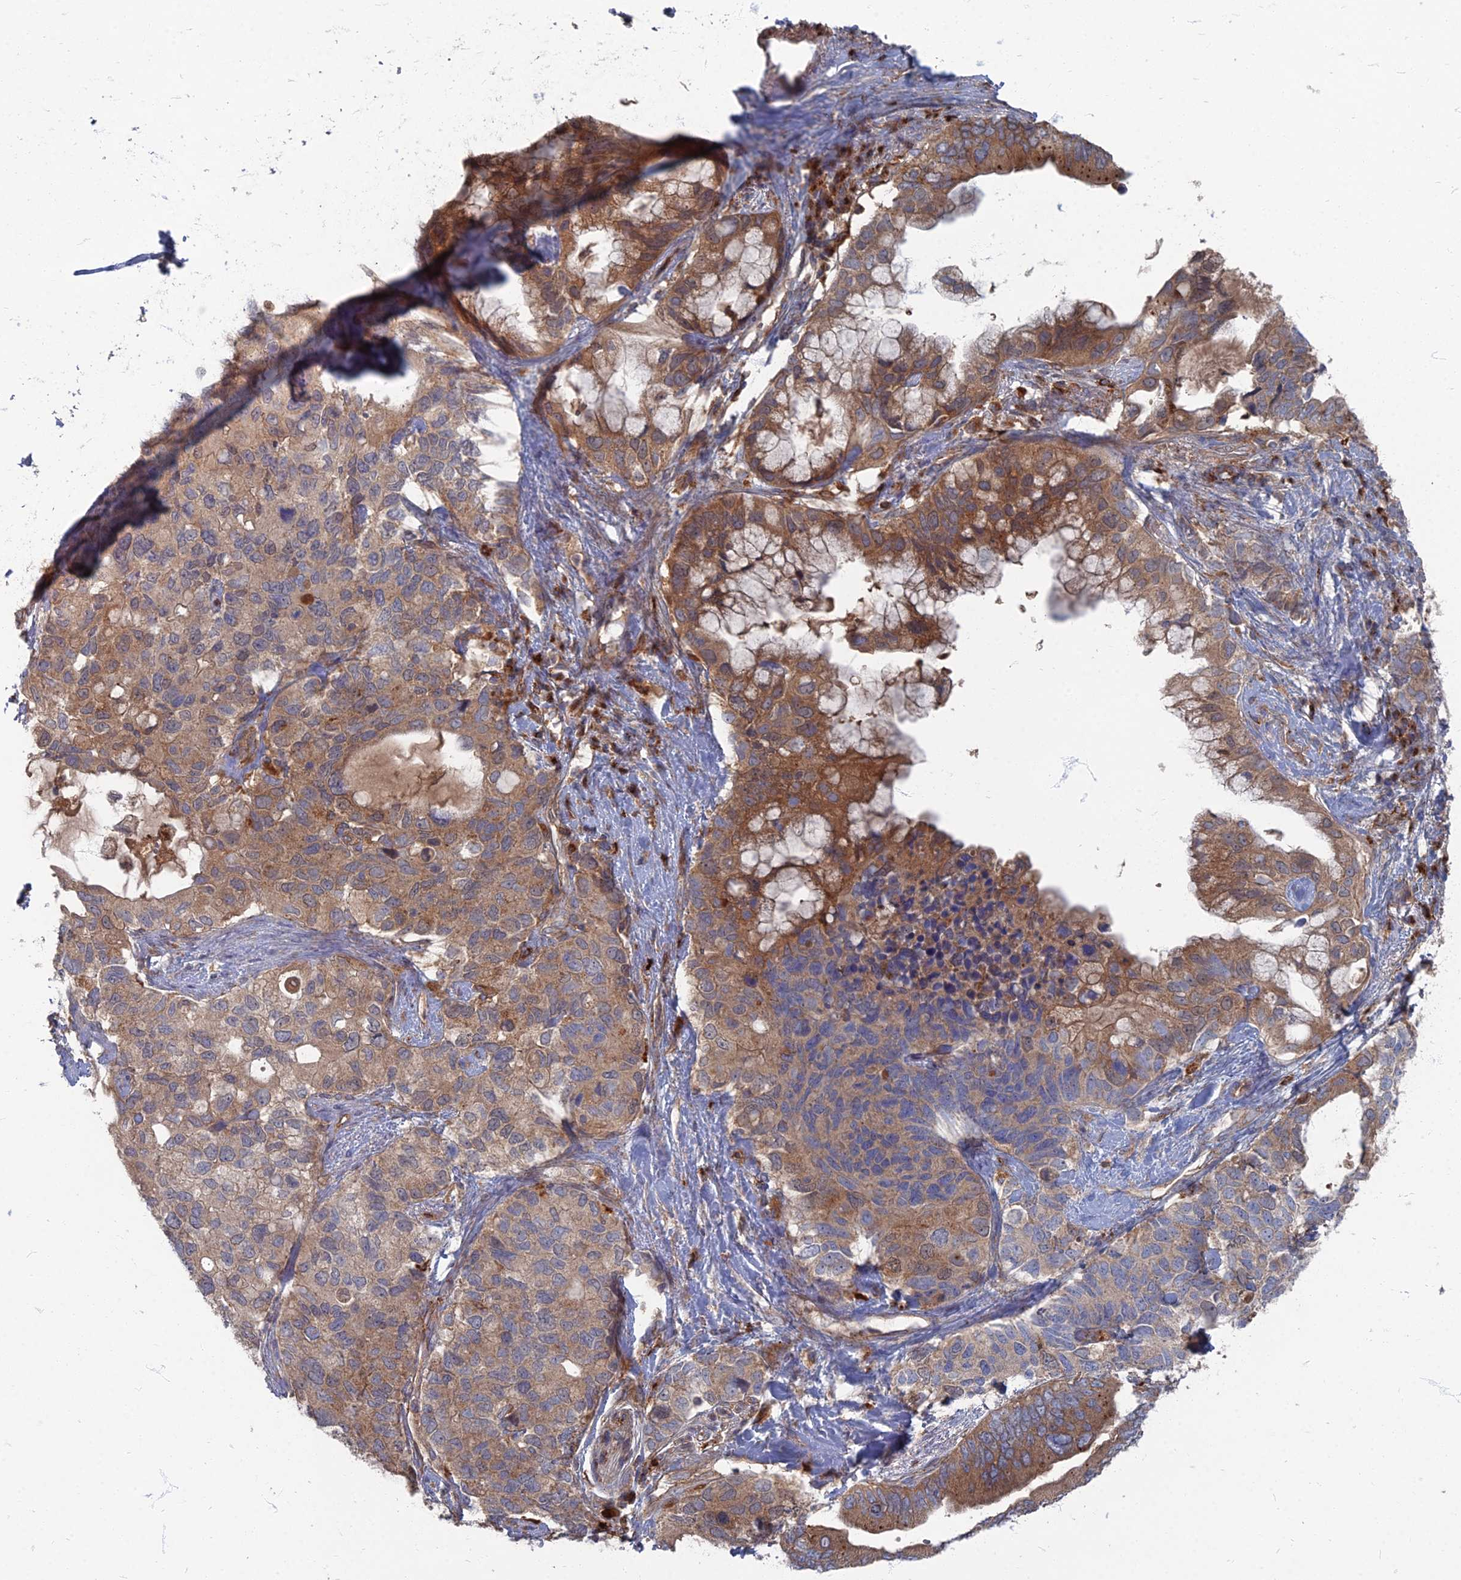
{"staining": {"intensity": "moderate", "quantity": ">75%", "location": "cytoplasmic/membranous"}, "tissue": "pancreatic cancer", "cell_type": "Tumor cells", "image_type": "cancer", "snomed": [{"axis": "morphology", "description": "Adenocarcinoma, NOS"}, {"axis": "topography", "description": "Pancreas"}], "caption": "Brown immunohistochemical staining in pancreatic adenocarcinoma reveals moderate cytoplasmic/membranous positivity in about >75% of tumor cells.", "gene": "PPCDC", "patient": {"sex": "female", "age": 56}}